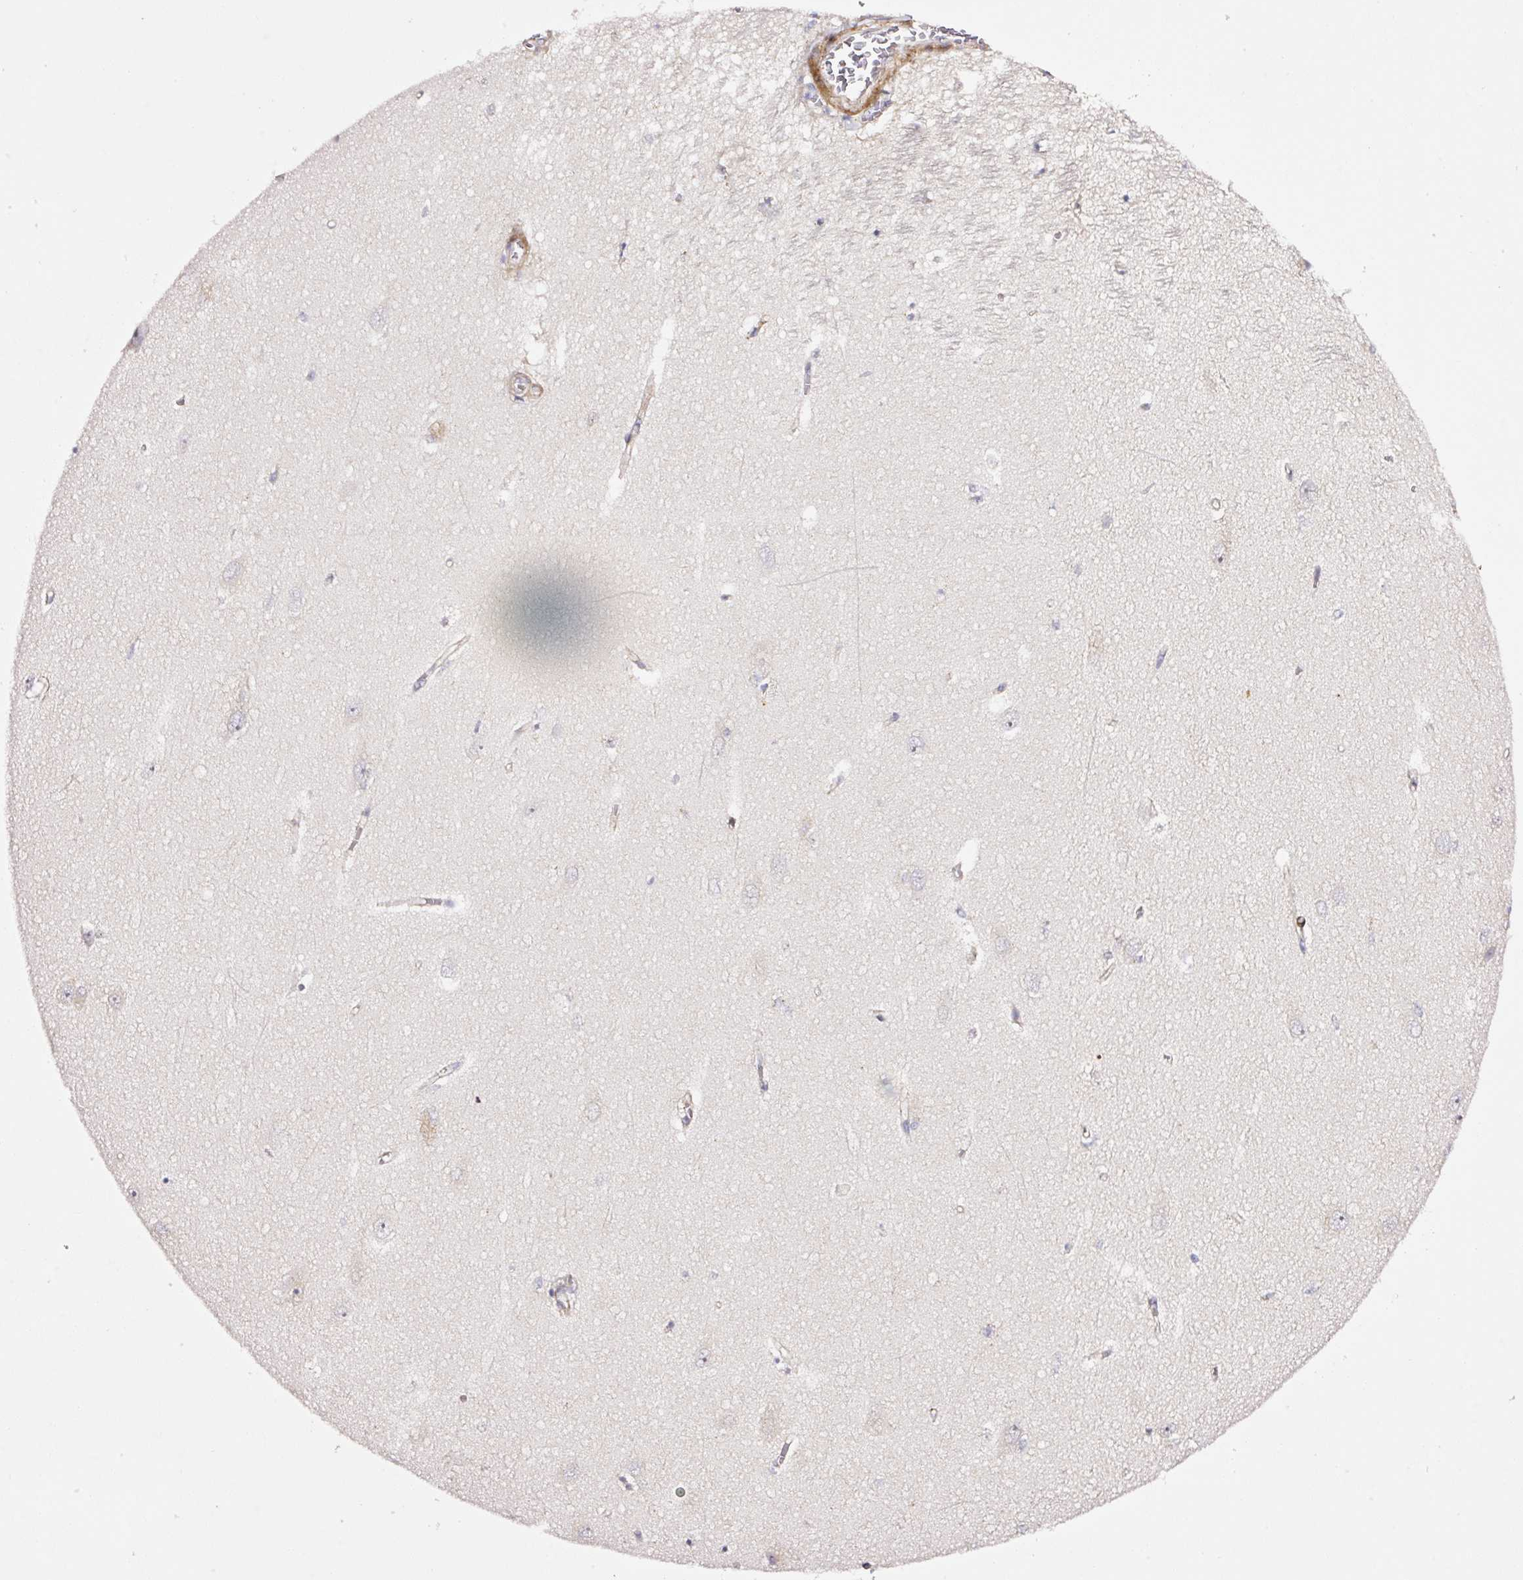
{"staining": {"intensity": "negative", "quantity": "none", "location": "none"}, "tissue": "hippocampus", "cell_type": "Glial cells", "image_type": "normal", "snomed": [{"axis": "morphology", "description": "Normal tissue, NOS"}, {"axis": "topography", "description": "Hippocampus"}], "caption": "This image is of unremarkable hippocampus stained with immunohistochemistry to label a protein in brown with the nuclei are counter-stained blue. There is no expression in glial cells.", "gene": "ANKRD20A1", "patient": {"sex": "female", "age": 64}}